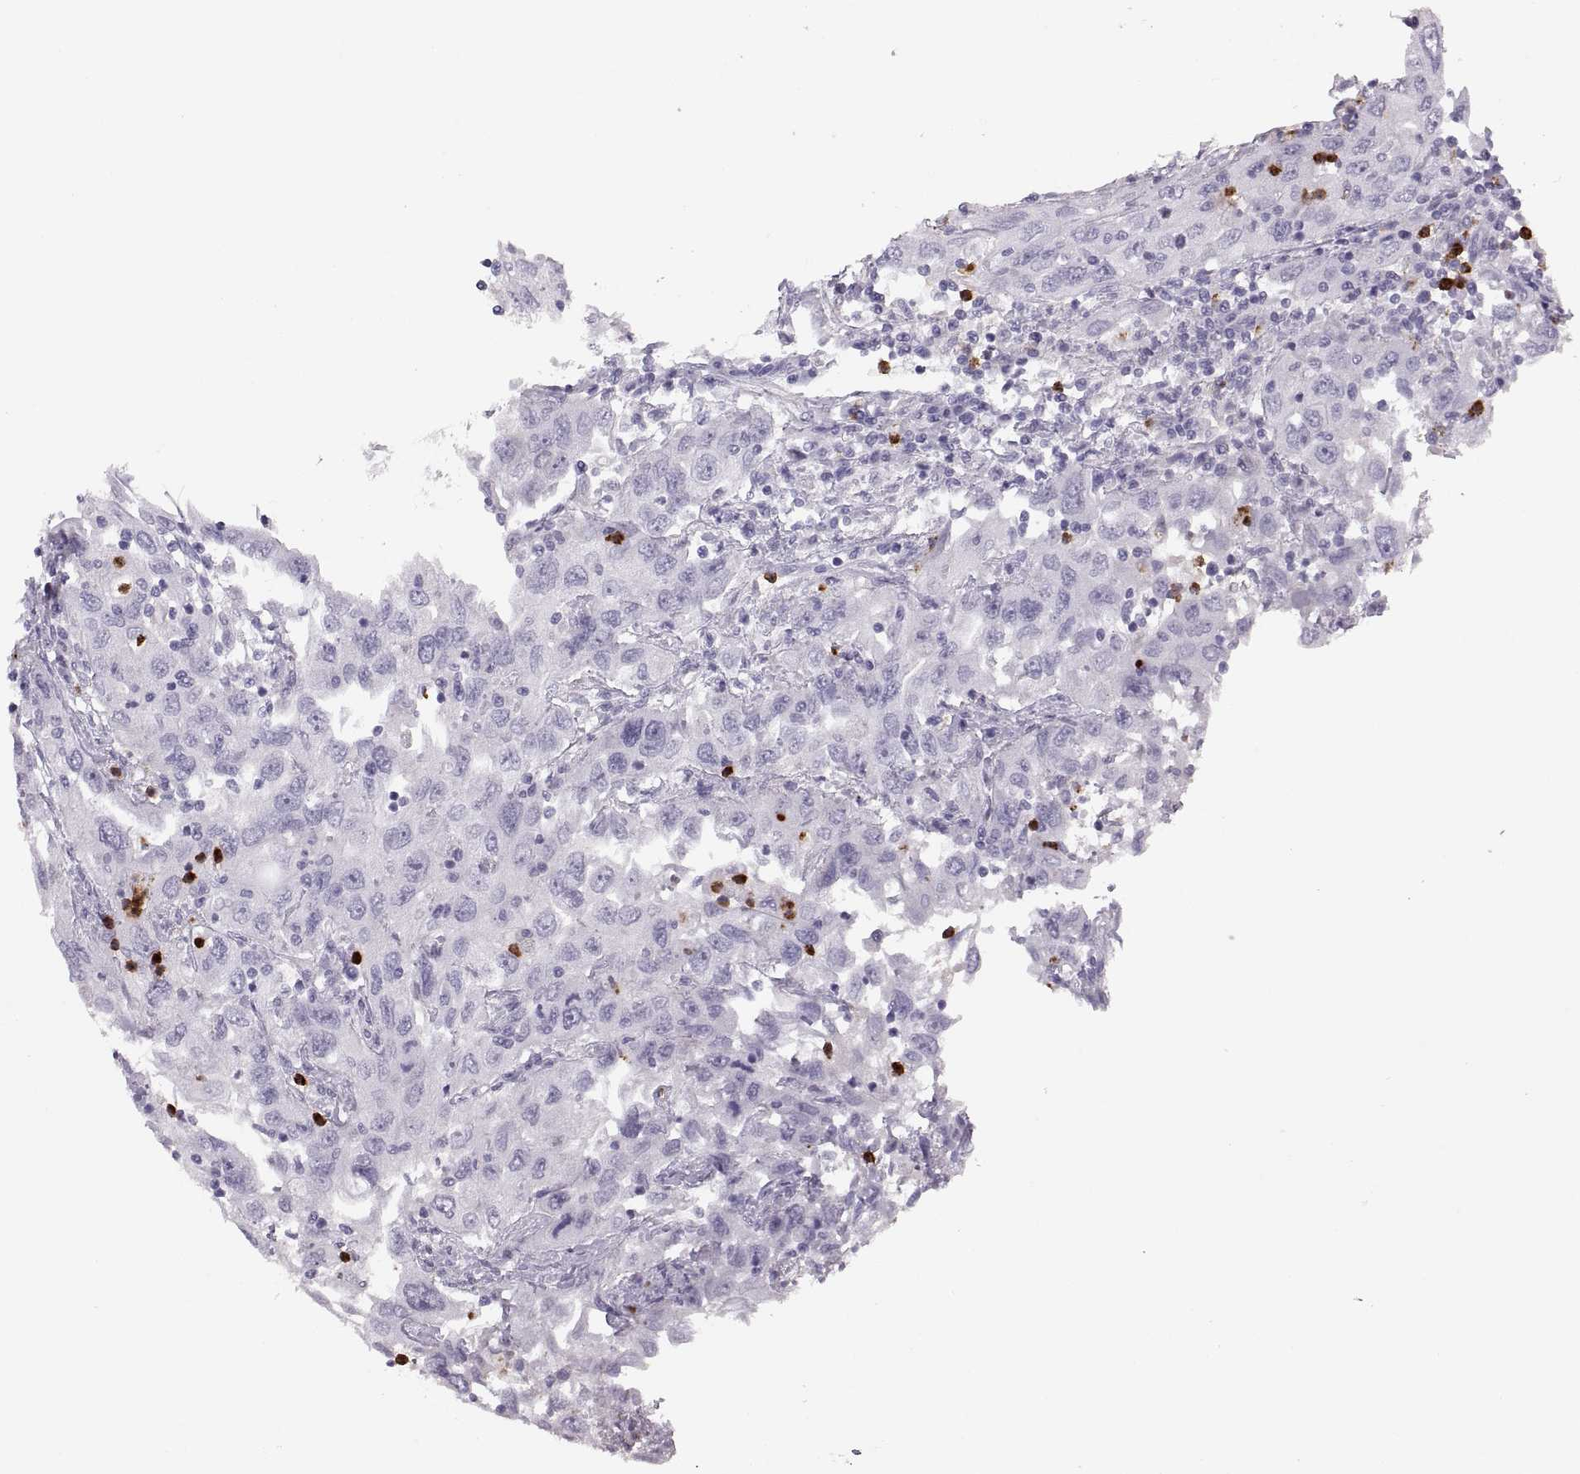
{"staining": {"intensity": "negative", "quantity": "none", "location": "none"}, "tissue": "urothelial cancer", "cell_type": "Tumor cells", "image_type": "cancer", "snomed": [{"axis": "morphology", "description": "Urothelial carcinoma, High grade"}, {"axis": "topography", "description": "Urinary bladder"}], "caption": "High power microscopy micrograph of an immunohistochemistry image of high-grade urothelial carcinoma, revealing no significant positivity in tumor cells.", "gene": "MILR1", "patient": {"sex": "male", "age": 76}}